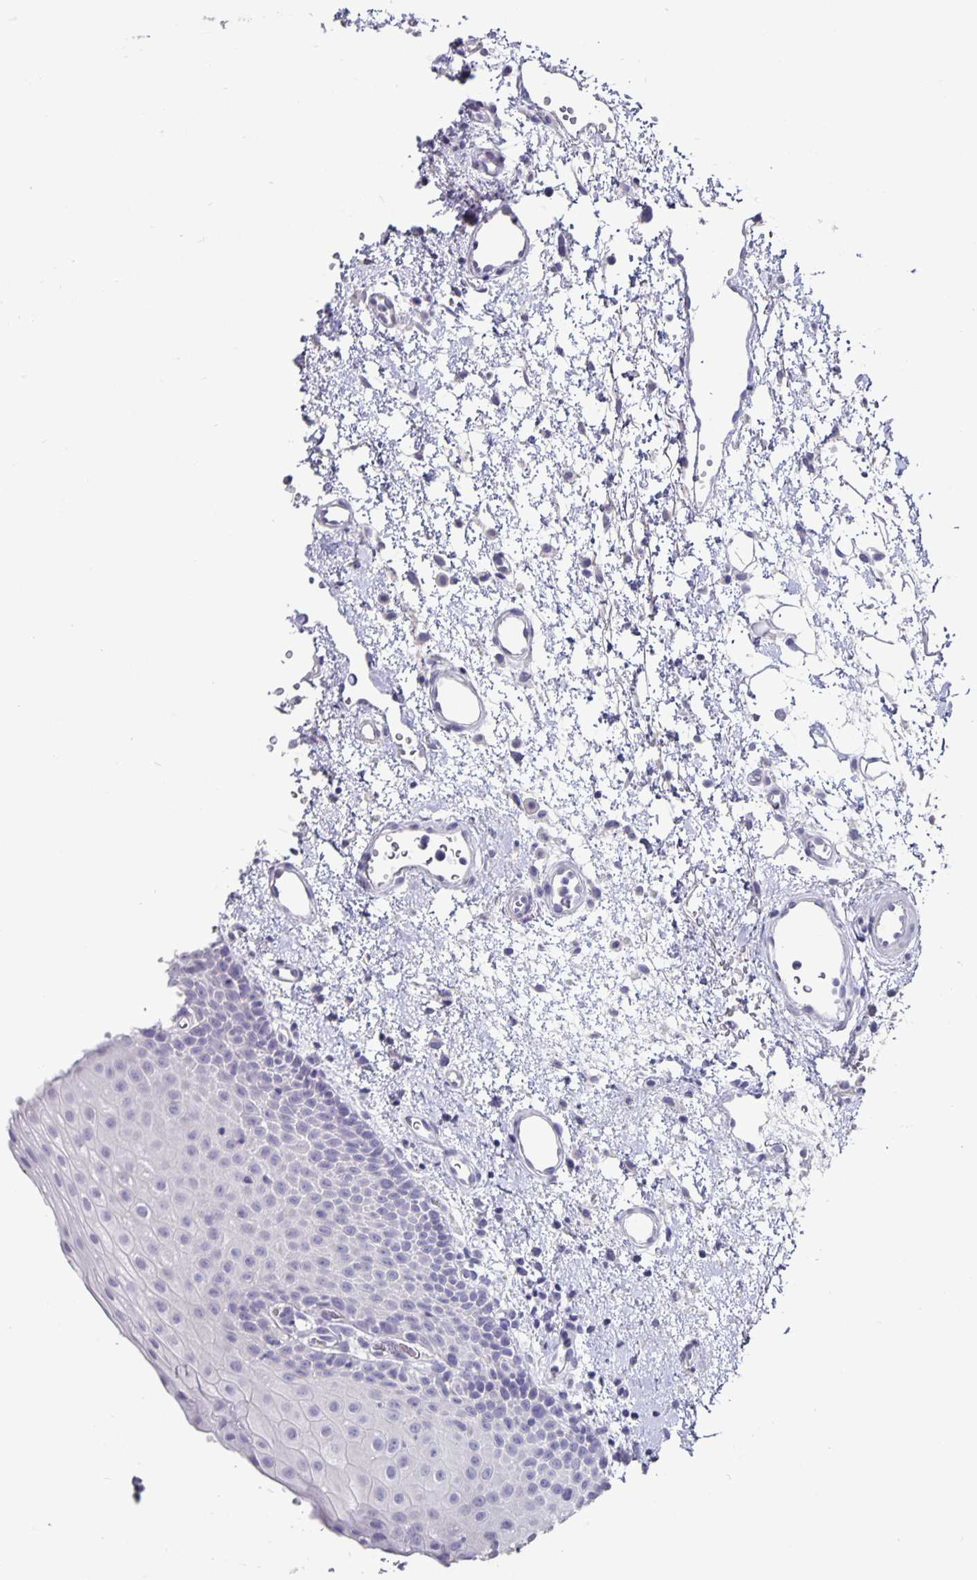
{"staining": {"intensity": "negative", "quantity": "none", "location": "none"}, "tissue": "oral mucosa", "cell_type": "Squamous epithelial cells", "image_type": "normal", "snomed": [{"axis": "morphology", "description": "Normal tissue, NOS"}, {"axis": "topography", "description": "Oral tissue"}, {"axis": "topography", "description": "Head-Neck"}], "caption": "DAB (3,3'-diaminobenzidine) immunohistochemical staining of benign human oral mucosa reveals no significant positivity in squamous epithelial cells. The staining was performed using DAB (3,3'-diaminobenzidine) to visualize the protein expression in brown, while the nuclei were stained in blue with hematoxylin (Magnification: 20x).", "gene": "CHGA", "patient": {"sex": "female", "age": 55}}